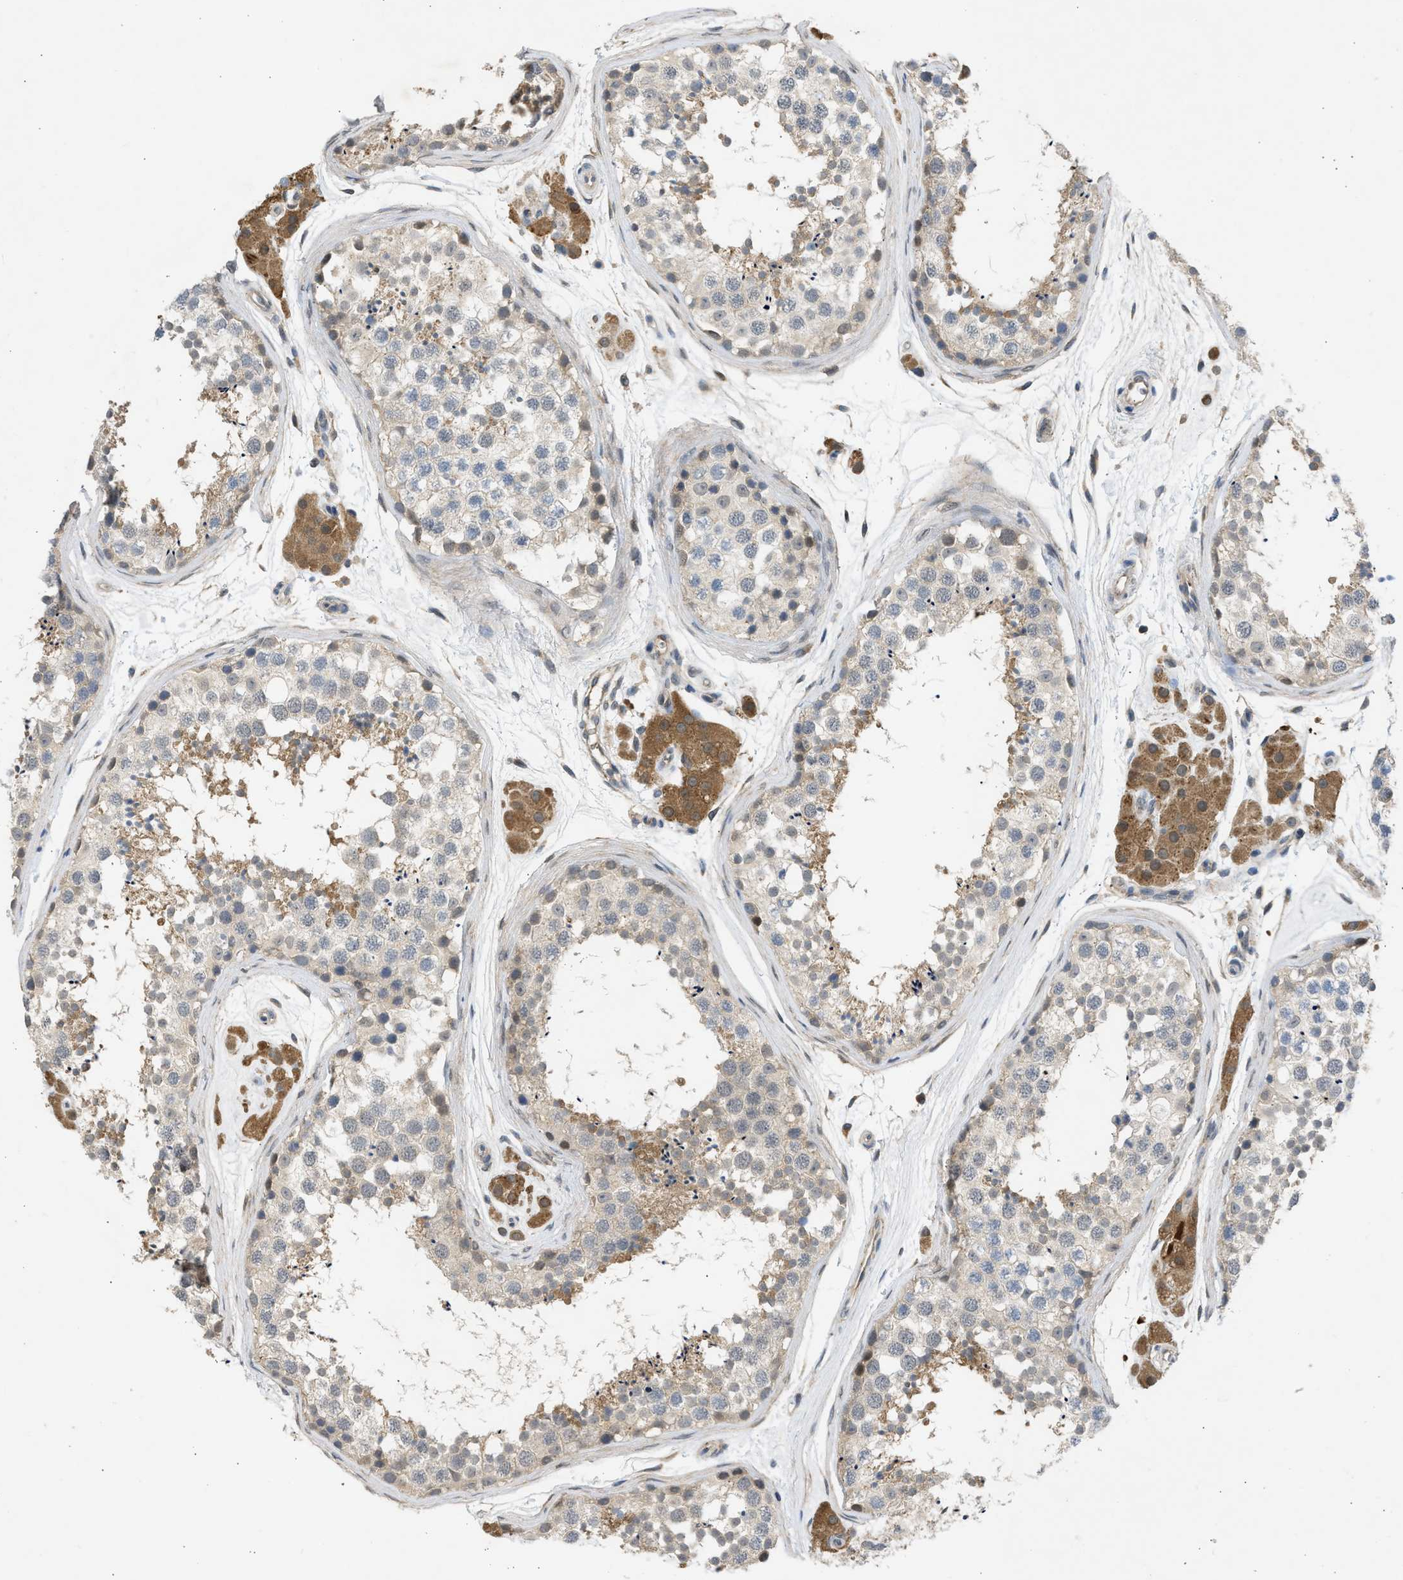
{"staining": {"intensity": "weak", "quantity": "25%-75%", "location": "cytoplasmic/membranous"}, "tissue": "testis", "cell_type": "Cells in seminiferous ducts", "image_type": "normal", "snomed": [{"axis": "morphology", "description": "Normal tissue, NOS"}, {"axis": "topography", "description": "Testis"}], "caption": "High-power microscopy captured an immunohistochemistry micrograph of benign testis, revealing weak cytoplasmic/membranous staining in about 25%-75% of cells in seminiferous ducts. (brown staining indicates protein expression, while blue staining denotes nuclei).", "gene": "MAPK7", "patient": {"sex": "male", "age": 56}}